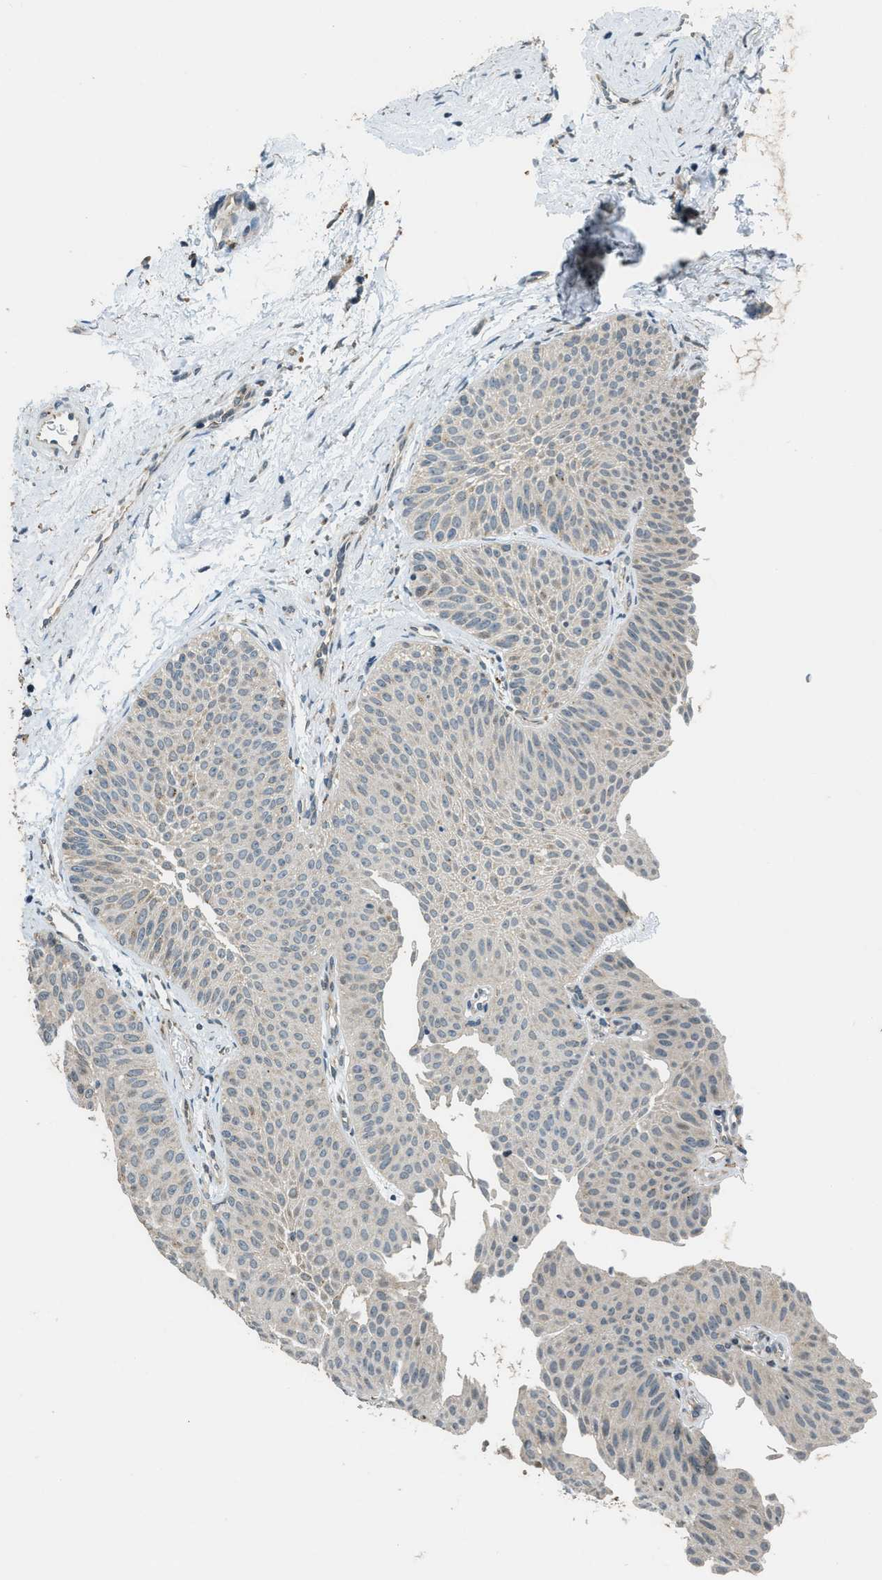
{"staining": {"intensity": "negative", "quantity": "none", "location": "none"}, "tissue": "urothelial cancer", "cell_type": "Tumor cells", "image_type": "cancer", "snomed": [{"axis": "morphology", "description": "Urothelial carcinoma, Low grade"}, {"axis": "topography", "description": "Urinary bladder"}], "caption": "Immunohistochemistry image of urothelial carcinoma (low-grade) stained for a protein (brown), which displays no staining in tumor cells.", "gene": "HERC2", "patient": {"sex": "female", "age": 60}}